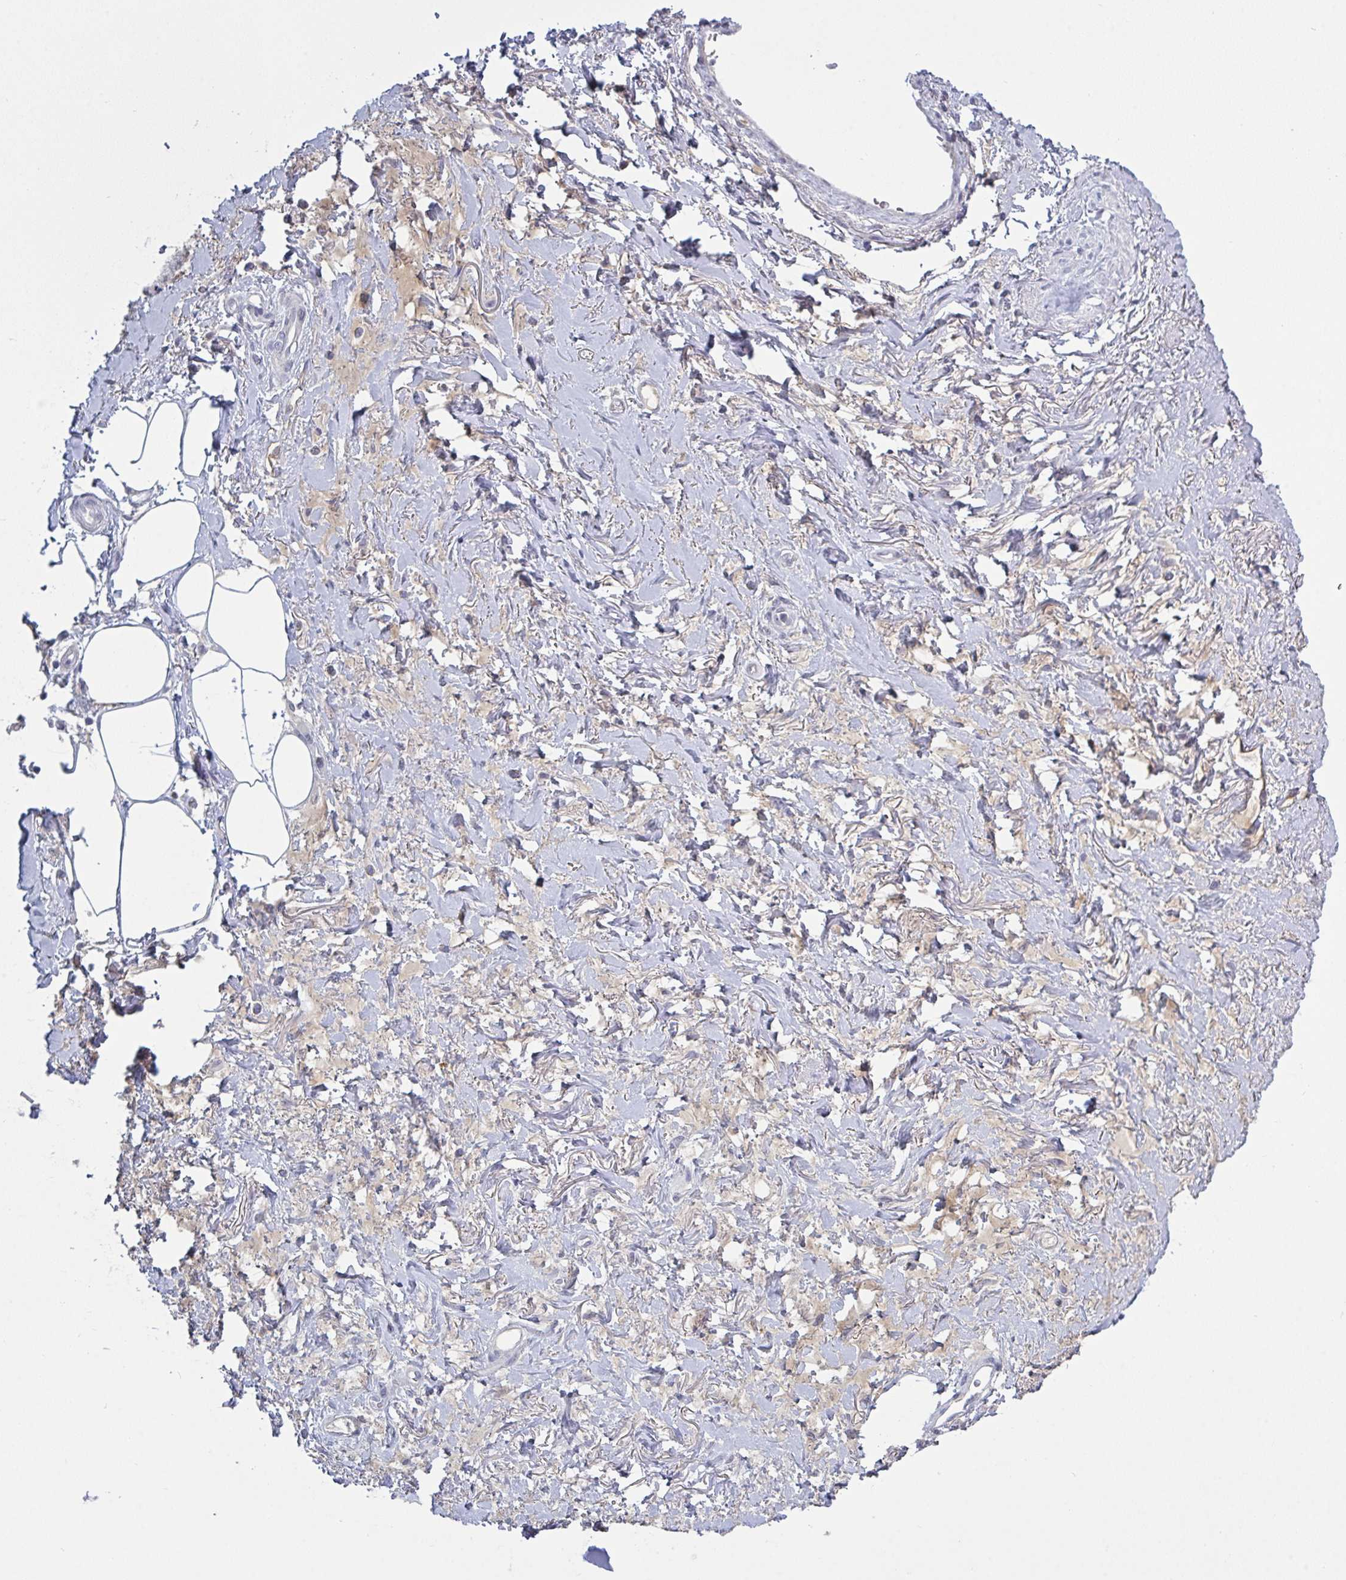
{"staining": {"intensity": "negative", "quantity": "none", "location": "none"}, "tissue": "adipose tissue", "cell_type": "Adipocytes", "image_type": "normal", "snomed": [{"axis": "morphology", "description": "Normal tissue, NOS"}, {"axis": "topography", "description": "Vagina"}, {"axis": "topography", "description": "Peripheral nerve tissue"}], "caption": "Immunohistochemistry histopathology image of normal human adipose tissue stained for a protein (brown), which shows no expression in adipocytes. (Brightfield microscopy of DAB (3,3'-diaminobenzidine) immunohistochemistry (IHC) at high magnification).", "gene": "KDM4D", "patient": {"sex": "female", "age": 71}}